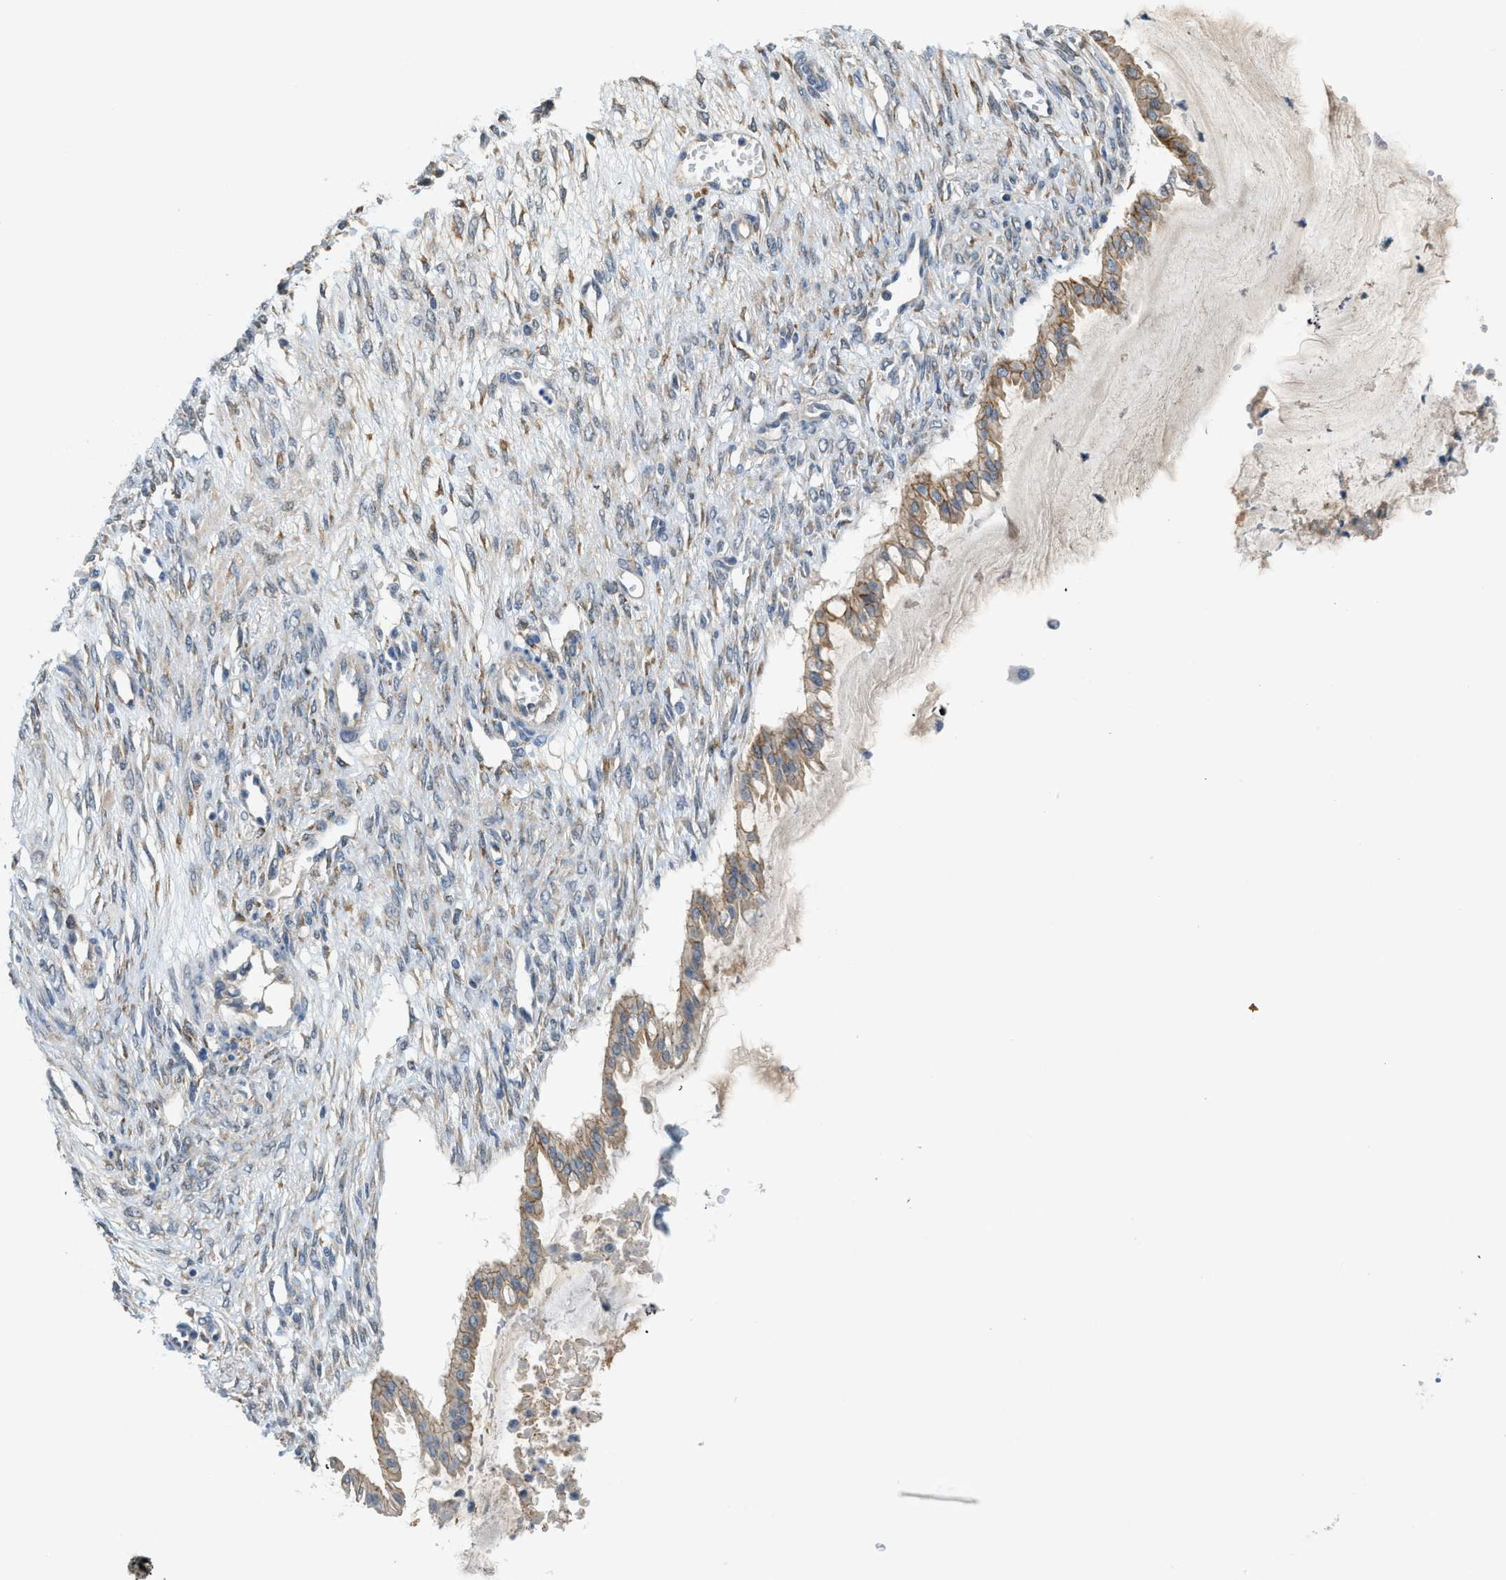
{"staining": {"intensity": "moderate", "quantity": "25%-75%", "location": "cytoplasmic/membranous"}, "tissue": "ovarian cancer", "cell_type": "Tumor cells", "image_type": "cancer", "snomed": [{"axis": "morphology", "description": "Cystadenocarcinoma, mucinous, NOS"}, {"axis": "topography", "description": "Ovary"}], "caption": "Ovarian cancer (mucinous cystadenocarcinoma) tissue demonstrates moderate cytoplasmic/membranous positivity in approximately 25%-75% of tumor cells The staining is performed using DAB (3,3'-diaminobenzidine) brown chromogen to label protein expression. The nuclei are counter-stained blue using hematoxylin.", "gene": "TMEM154", "patient": {"sex": "female", "age": 73}}